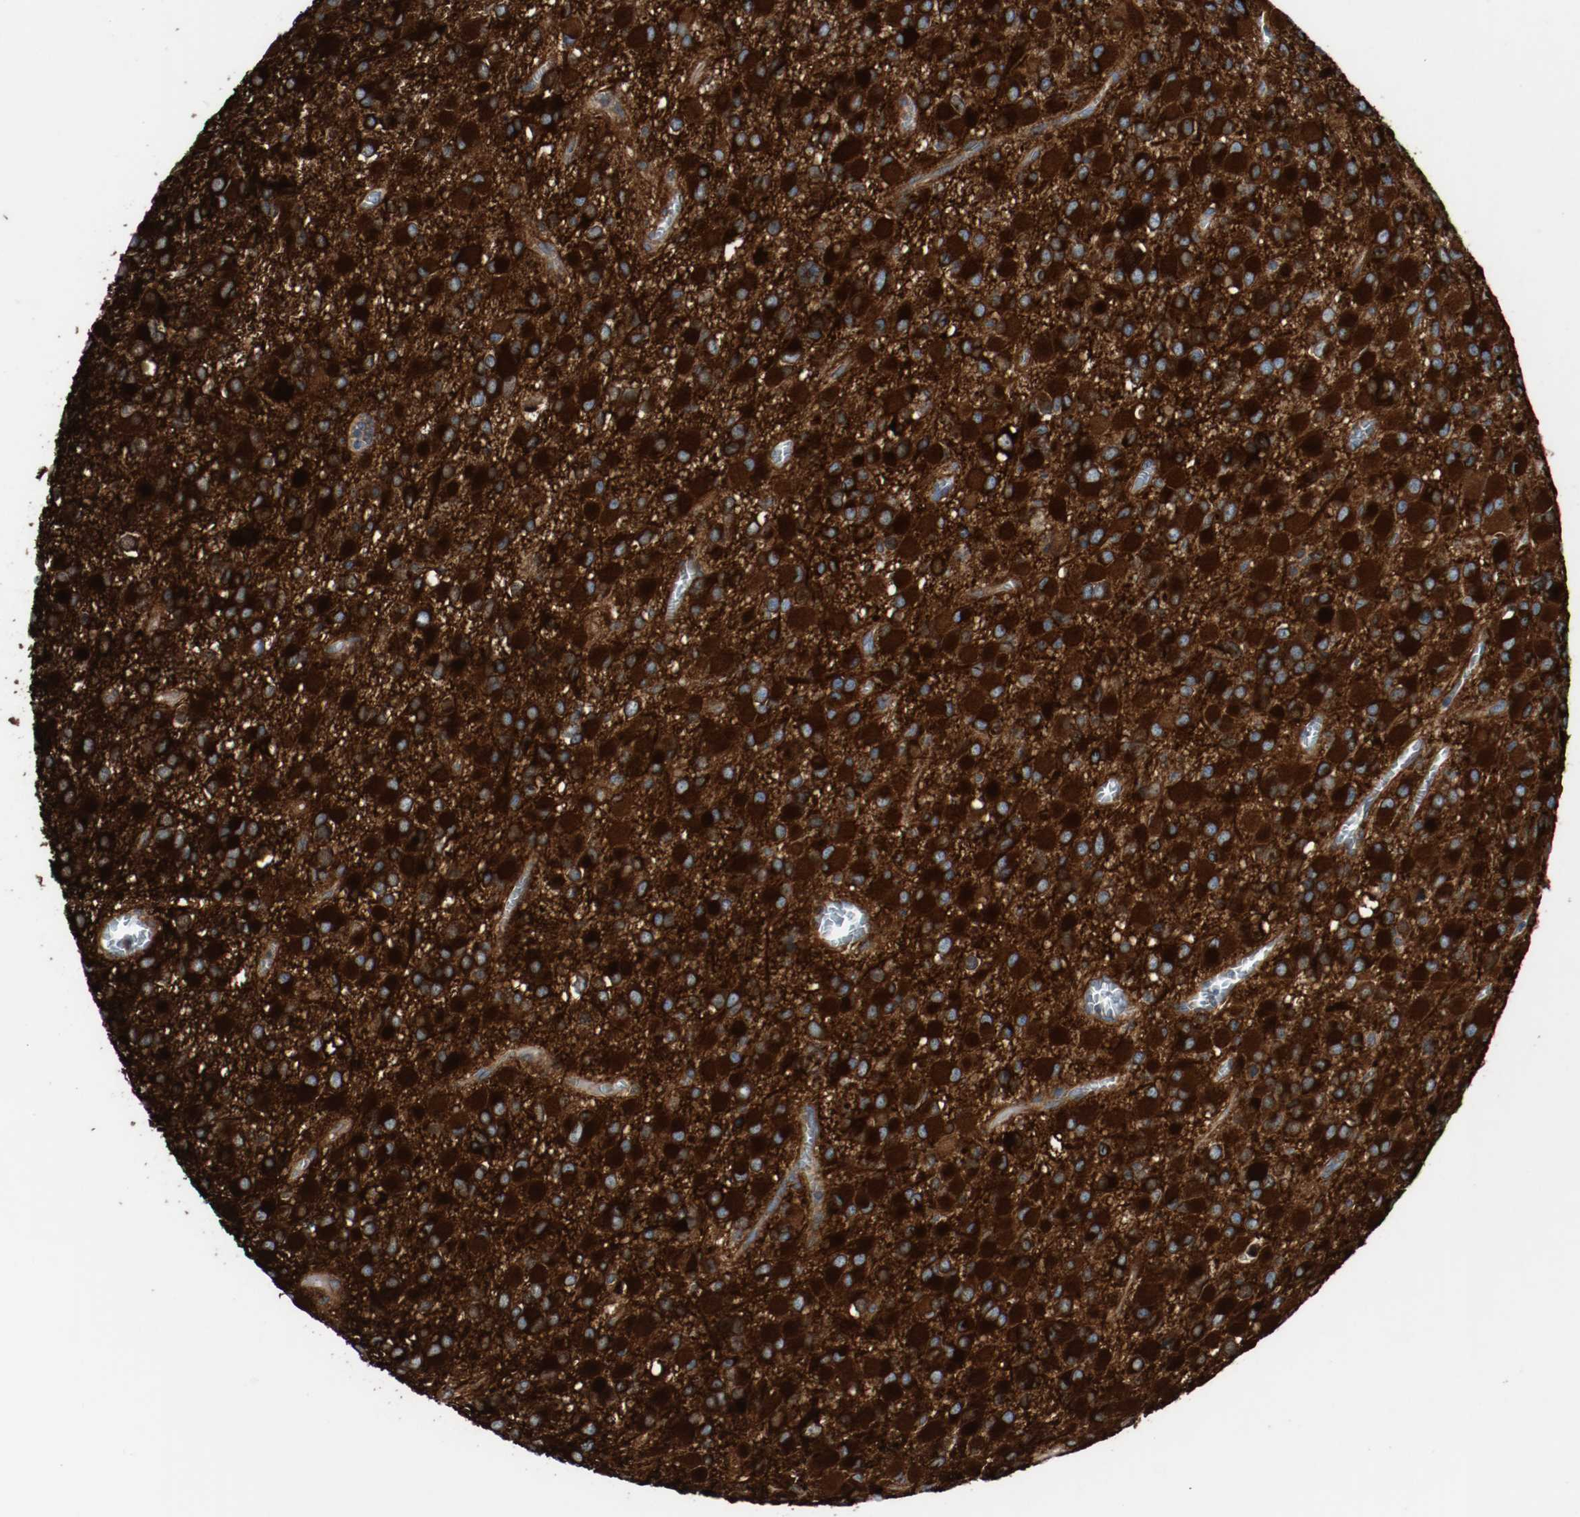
{"staining": {"intensity": "strong", "quantity": ">75%", "location": "cytoplasmic/membranous"}, "tissue": "glioma", "cell_type": "Tumor cells", "image_type": "cancer", "snomed": [{"axis": "morphology", "description": "Glioma, malignant, Low grade"}, {"axis": "topography", "description": "Brain"}], "caption": "There is high levels of strong cytoplasmic/membranous positivity in tumor cells of malignant low-grade glioma, as demonstrated by immunohistochemical staining (brown color).", "gene": "TUBA3D", "patient": {"sex": "male", "age": 42}}